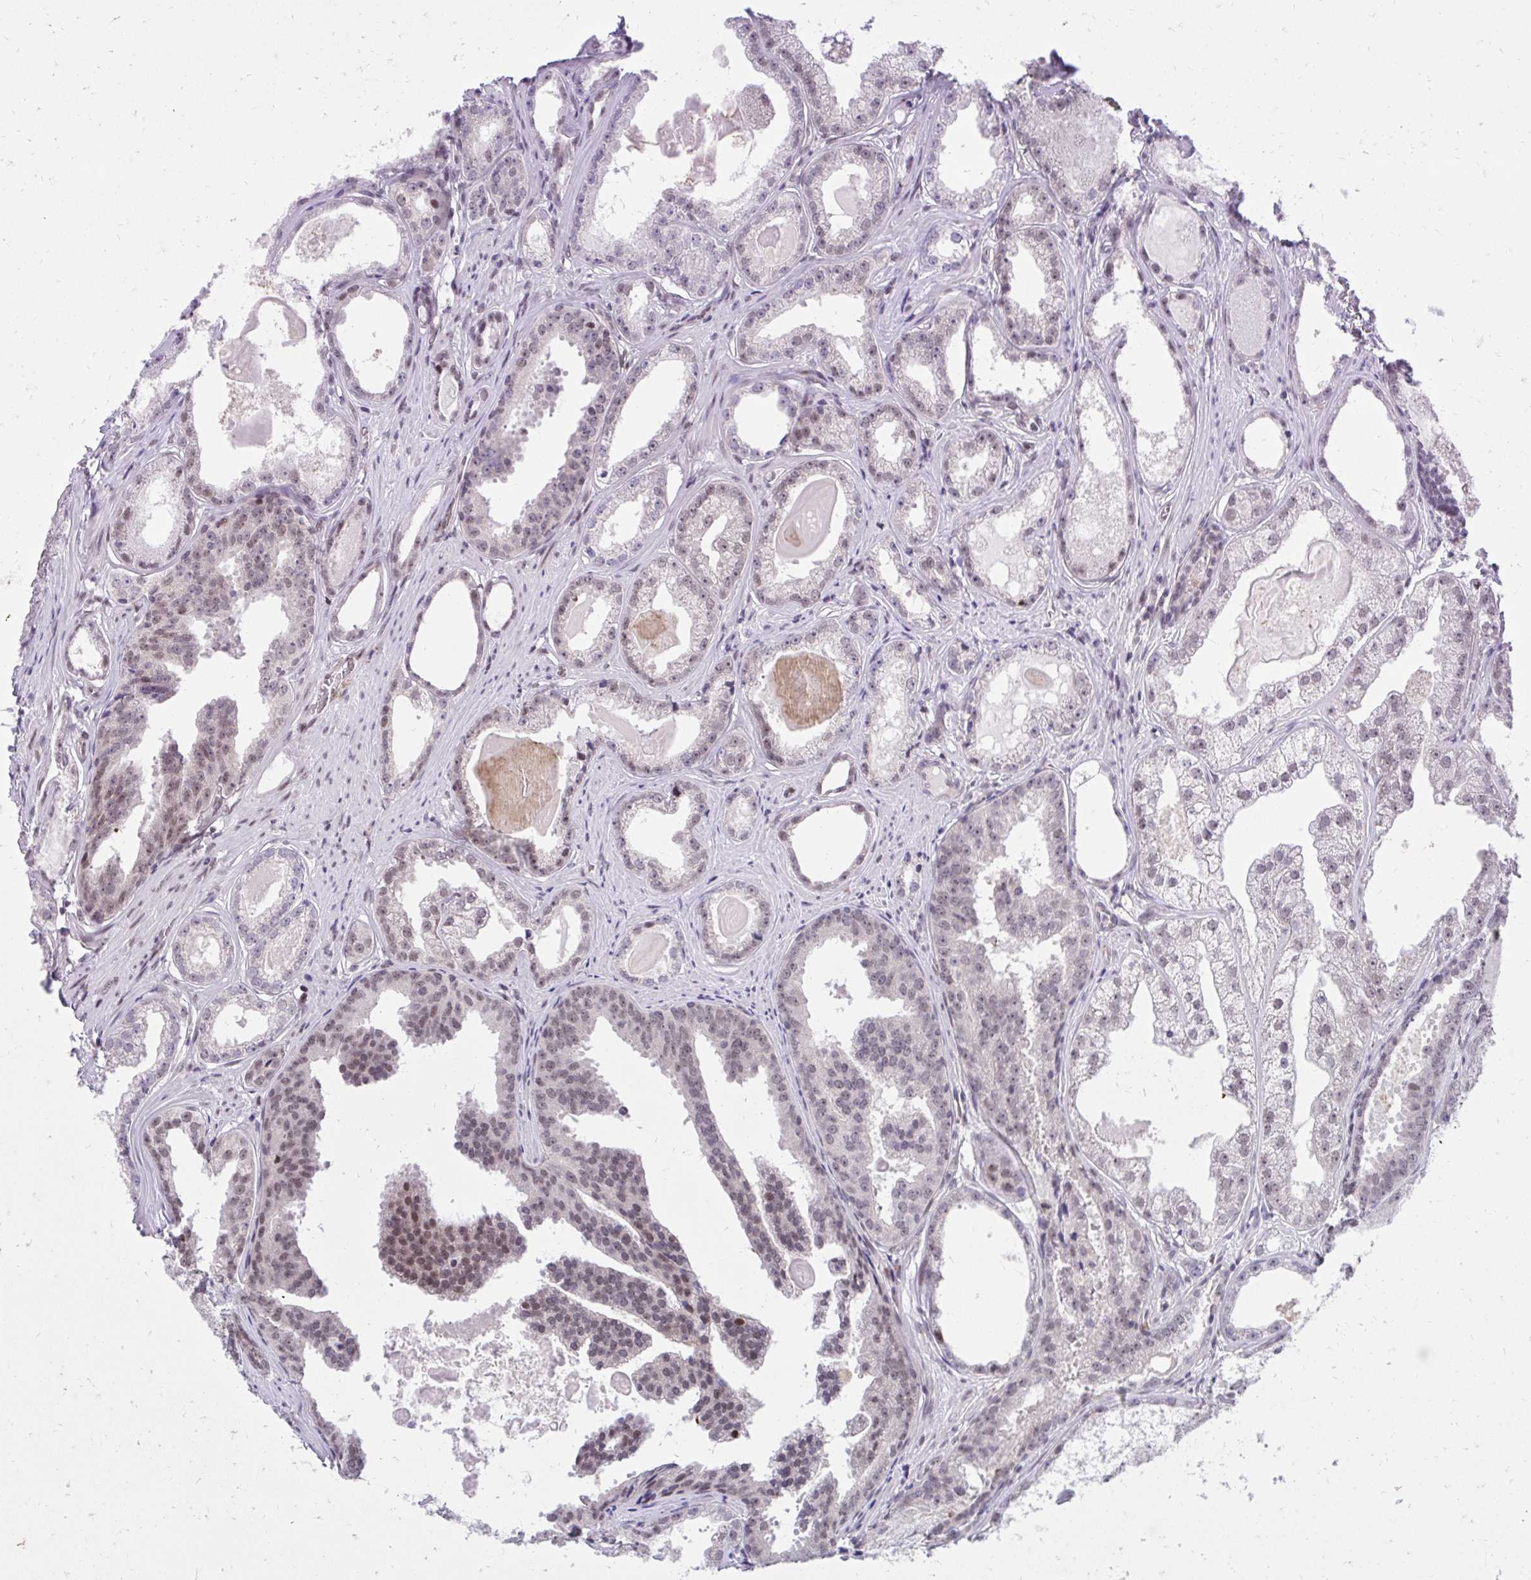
{"staining": {"intensity": "weak", "quantity": "25%-75%", "location": "nuclear"}, "tissue": "prostate cancer", "cell_type": "Tumor cells", "image_type": "cancer", "snomed": [{"axis": "morphology", "description": "Adenocarcinoma, Low grade"}, {"axis": "topography", "description": "Prostate"}], "caption": "Low-grade adenocarcinoma (prostate) stained for a protein reveals weak nuclear positivity in tumor cells.", "gene": "HOXA4", "patient": {"sex": "male", "age": 65}}